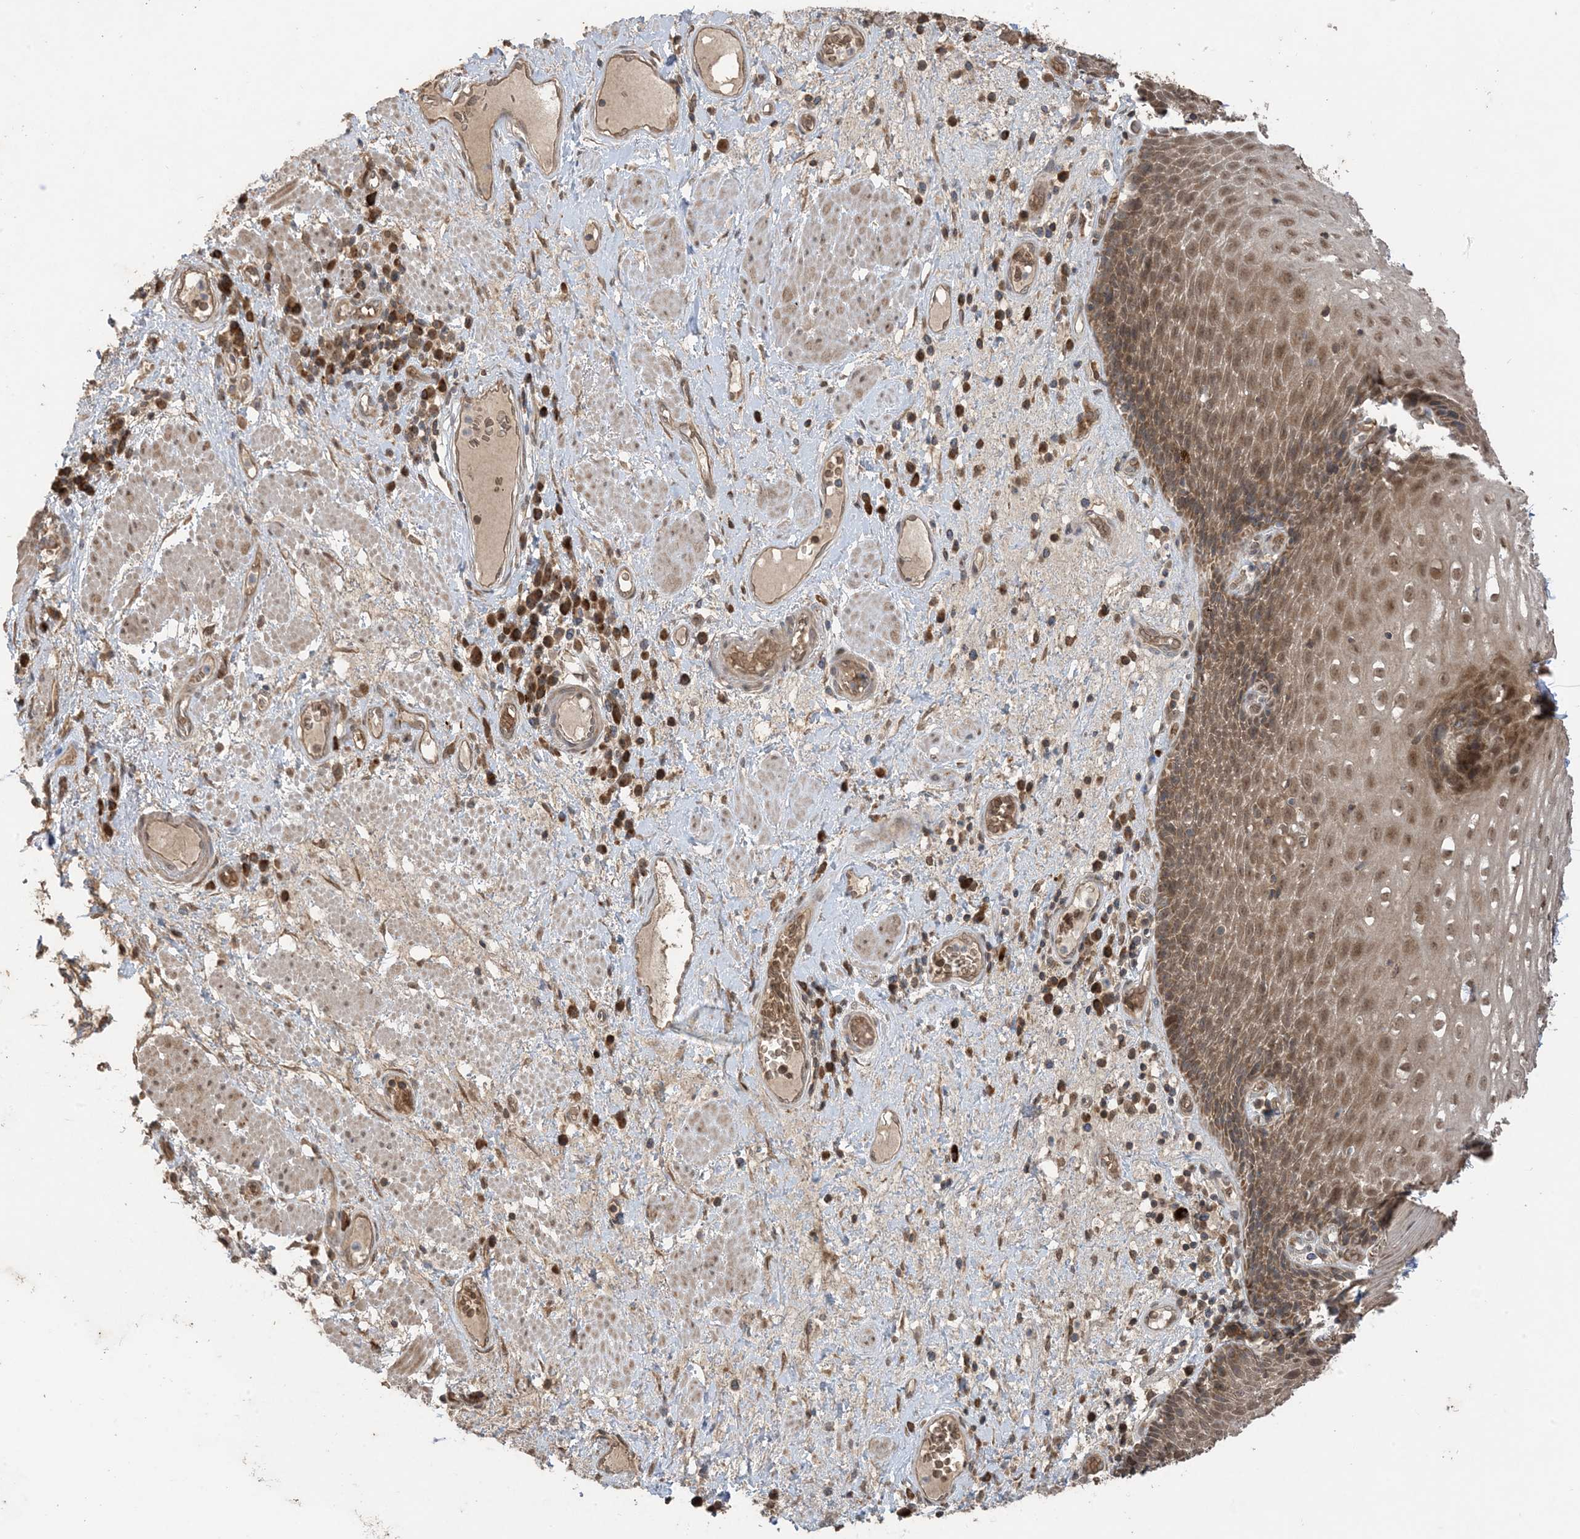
{"staining": {"intensity": "moderate", "quantity": ">75%", "location": "cytoplasmic/membranous,nuclear"}, "tissue": "esophagus", "cell_type": "Squamous epithelial cells", "image_type": "normal", "snomed": [{"axis": "morphology", "description": "Normal tissue, NOS"}, {"axis": "morphology", "description": "Adenocarcinoma, NOS"}, {"axis": "topography", "description": "Esophagus"}], "caption": "Brown immunohistochemical staining in benign esophagus exhibits moderate cytoplasmic/membranous,nuclear expression in approximately >75% of squamous epithelial cells. (Brightfield microscopy of DAB IHC at high magnification).", "gene": "PUSL1", "patient": {"sex": "male", "age": 62}}